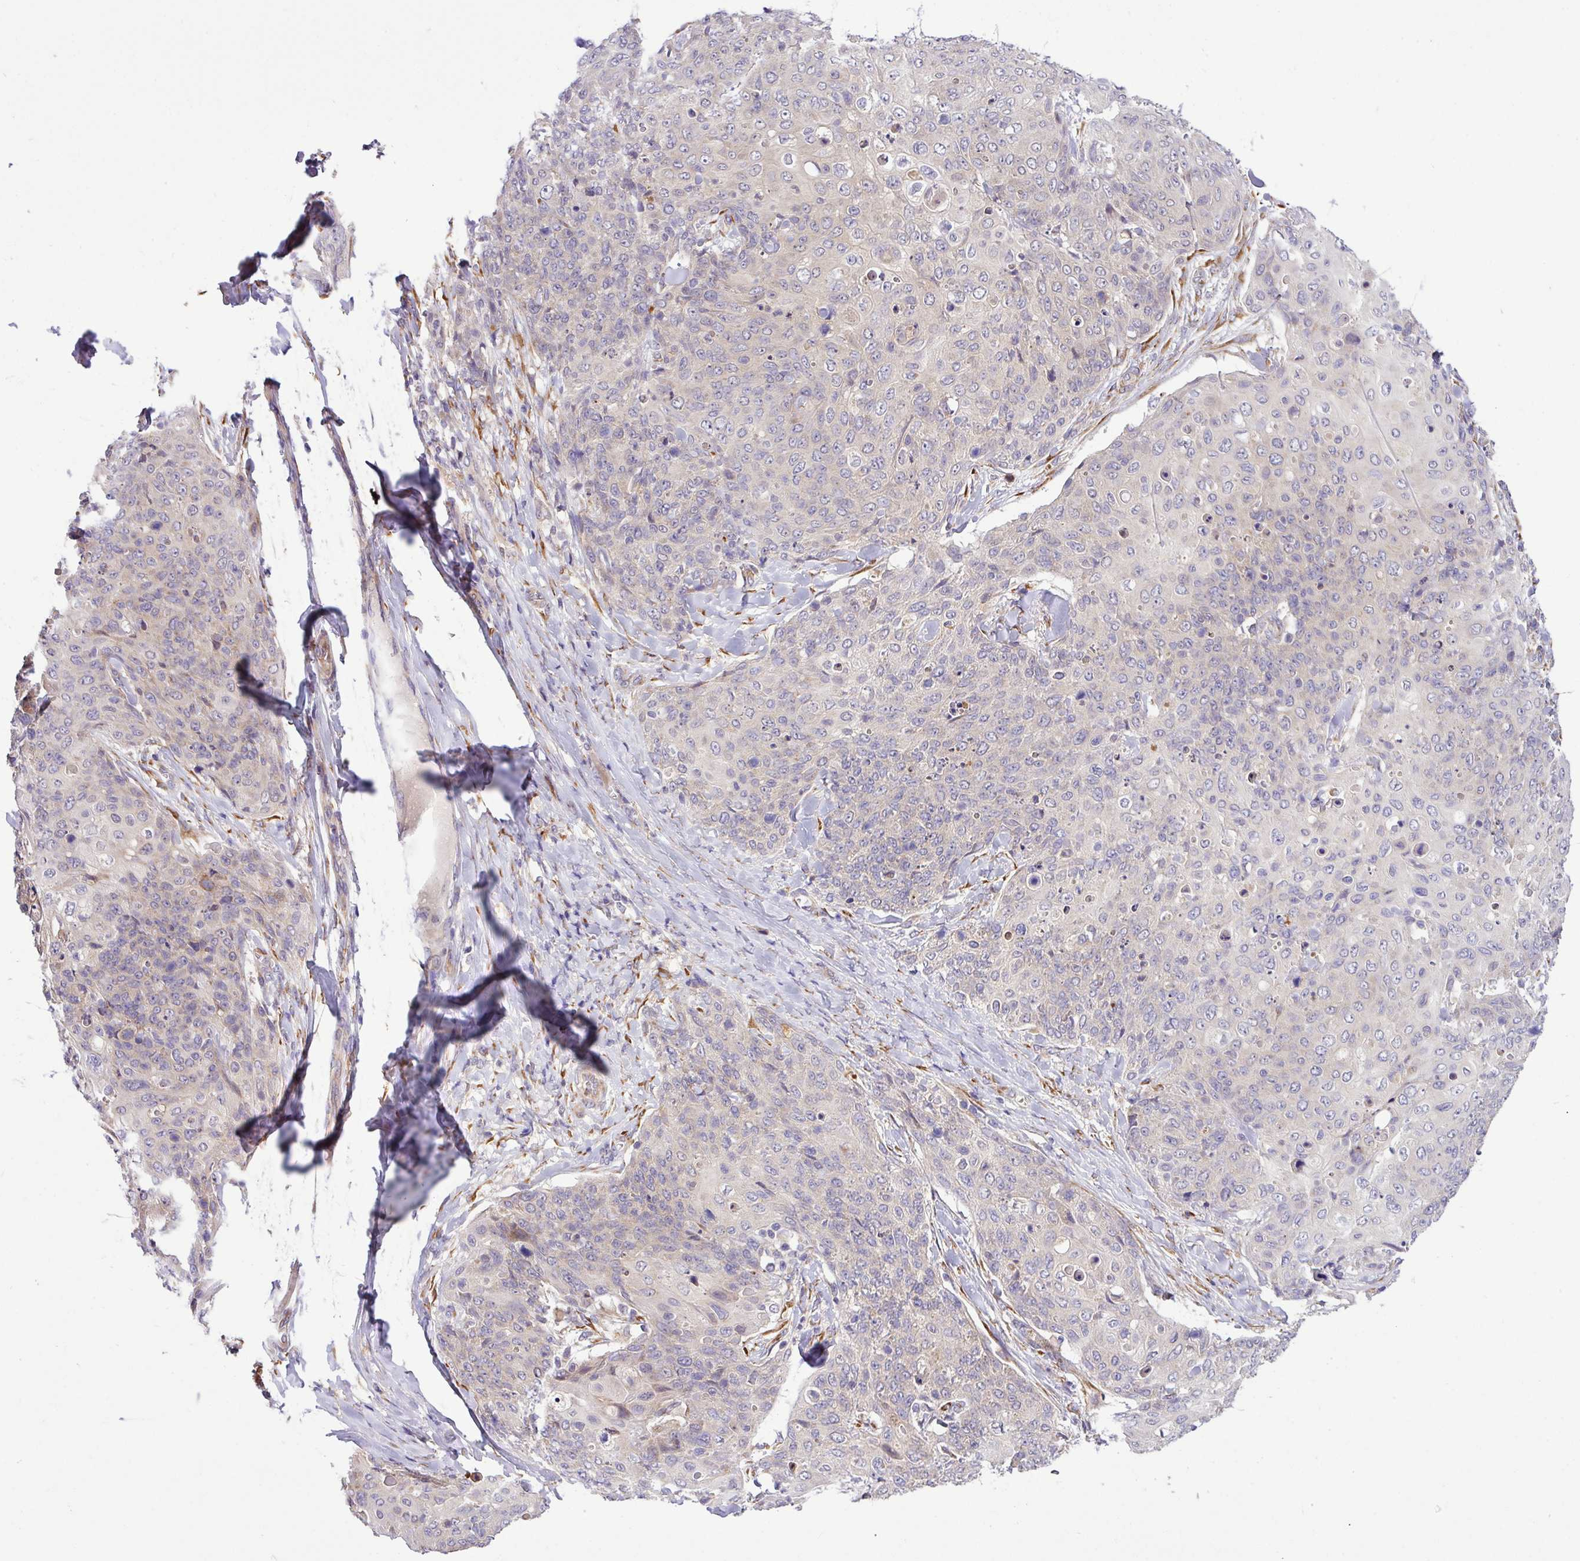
{"staining": {"intensity": "negative", "quantity": "none", "location": "none"}, "tissue": "skin cancer", "cell_type": "Tumor cells", "image_type": "cancer", "snomed": [{"axis": "morphology", "description": "Squamous cell carcinoma, NOS"}, {"axis": "topography", "description": "Skin"}, {"axis": "topography", "description": "Vulva"}], "caption": "An immunohistochemistry histopathology image of skin cancer is shown. There is no staining in tumor cells of skin cancer.", "gene": "TM2D2", "patient": {"sex": "female", "age": 85}}